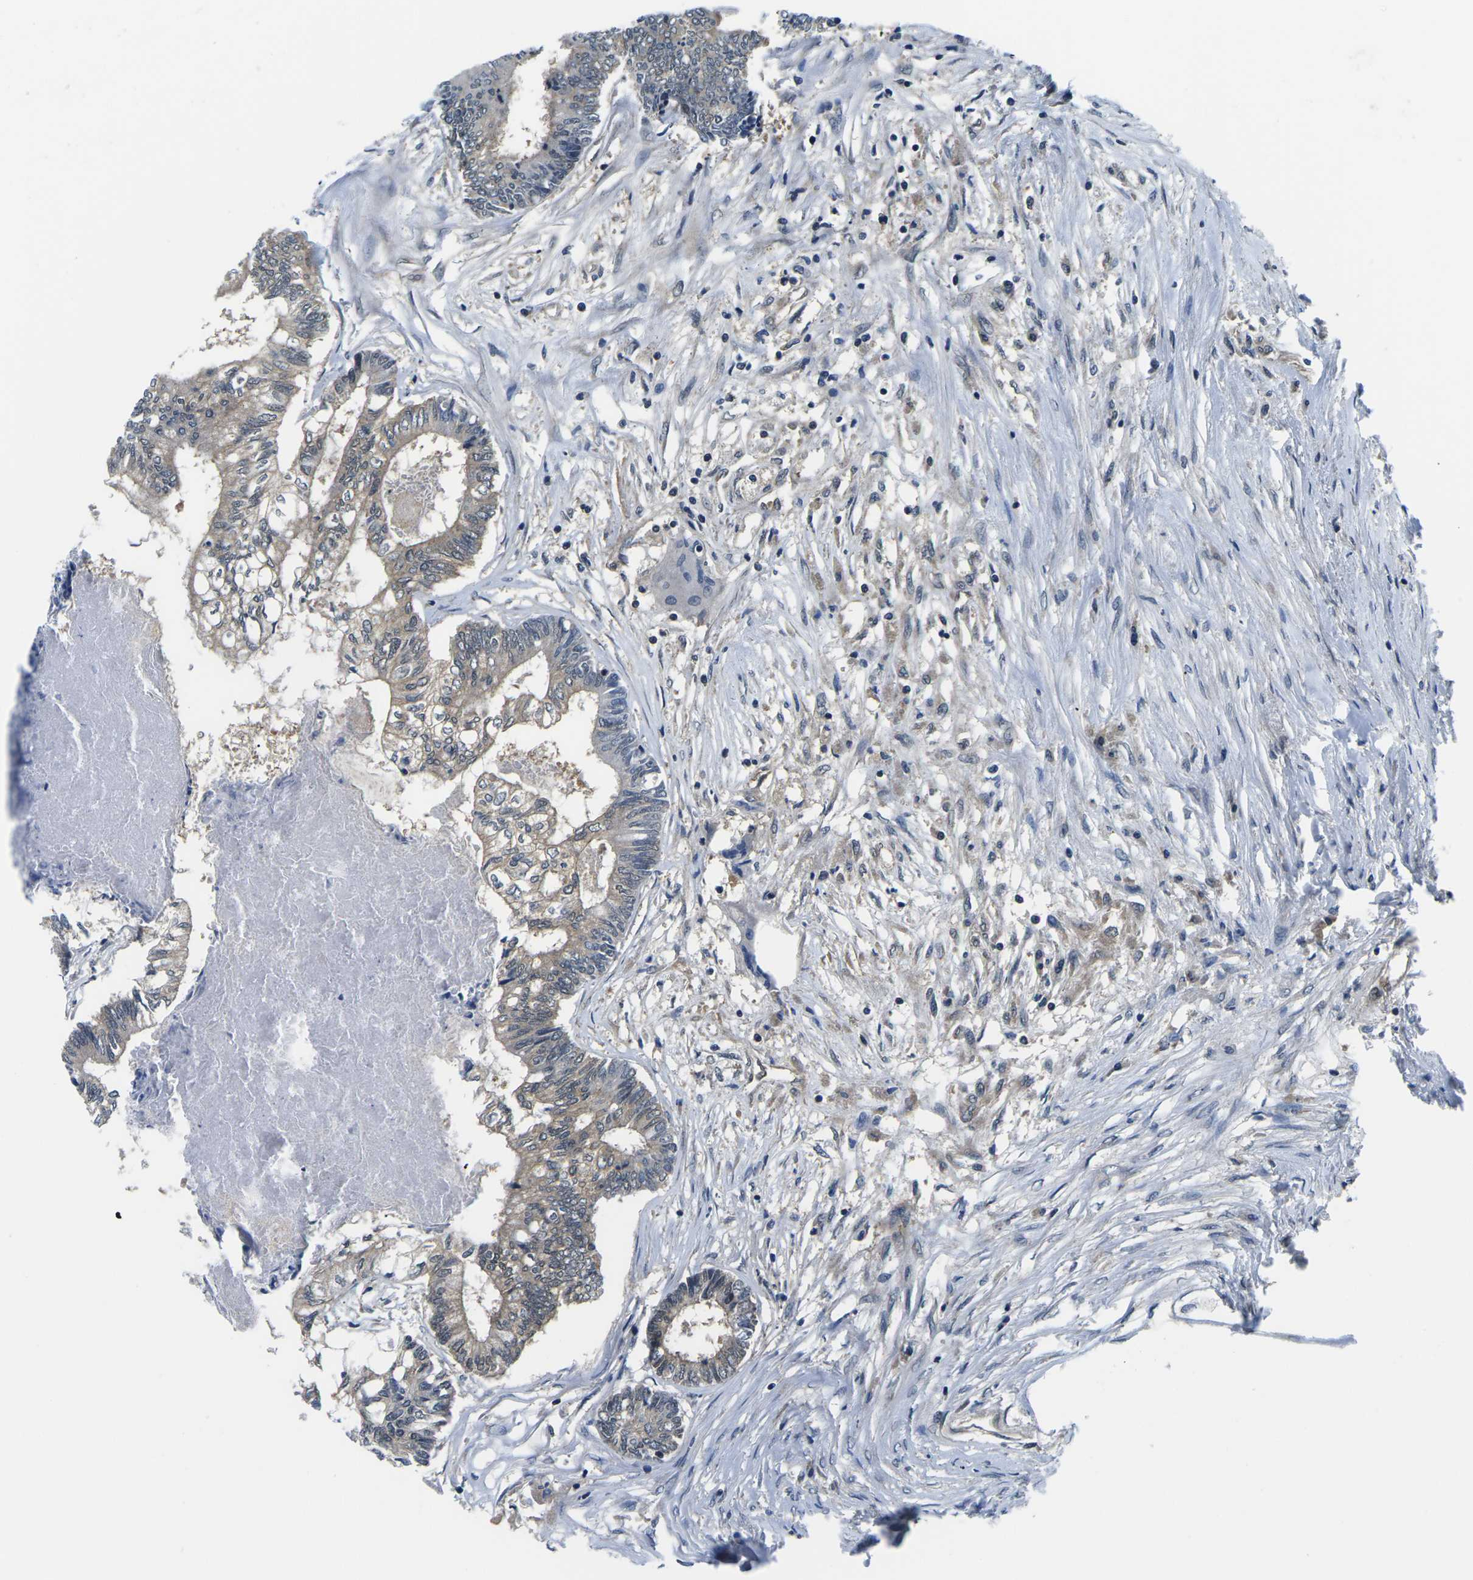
{"staining": {"intensity": "weak", "quantity": ">75%", "location": "cytoplasmic/membranous"}, "tissue": "colorectal cancer", "cell_type": "Tumor cells", "image_type": "cancer", "snomed": [{"axis": "morphology", "description": "Adenocarcinoma, NOS"}, {"axis": "topography", "description": "Rectum"}], "caption": "Weak cytoplasmic/membranous positivity for a protein is appreciated in about >75% of tumor cells of adenocarcinoma (colorectal) using immunohistochemistry.", "gene": "GSK3B", "patient": {"sex": "male", "age": 63}}